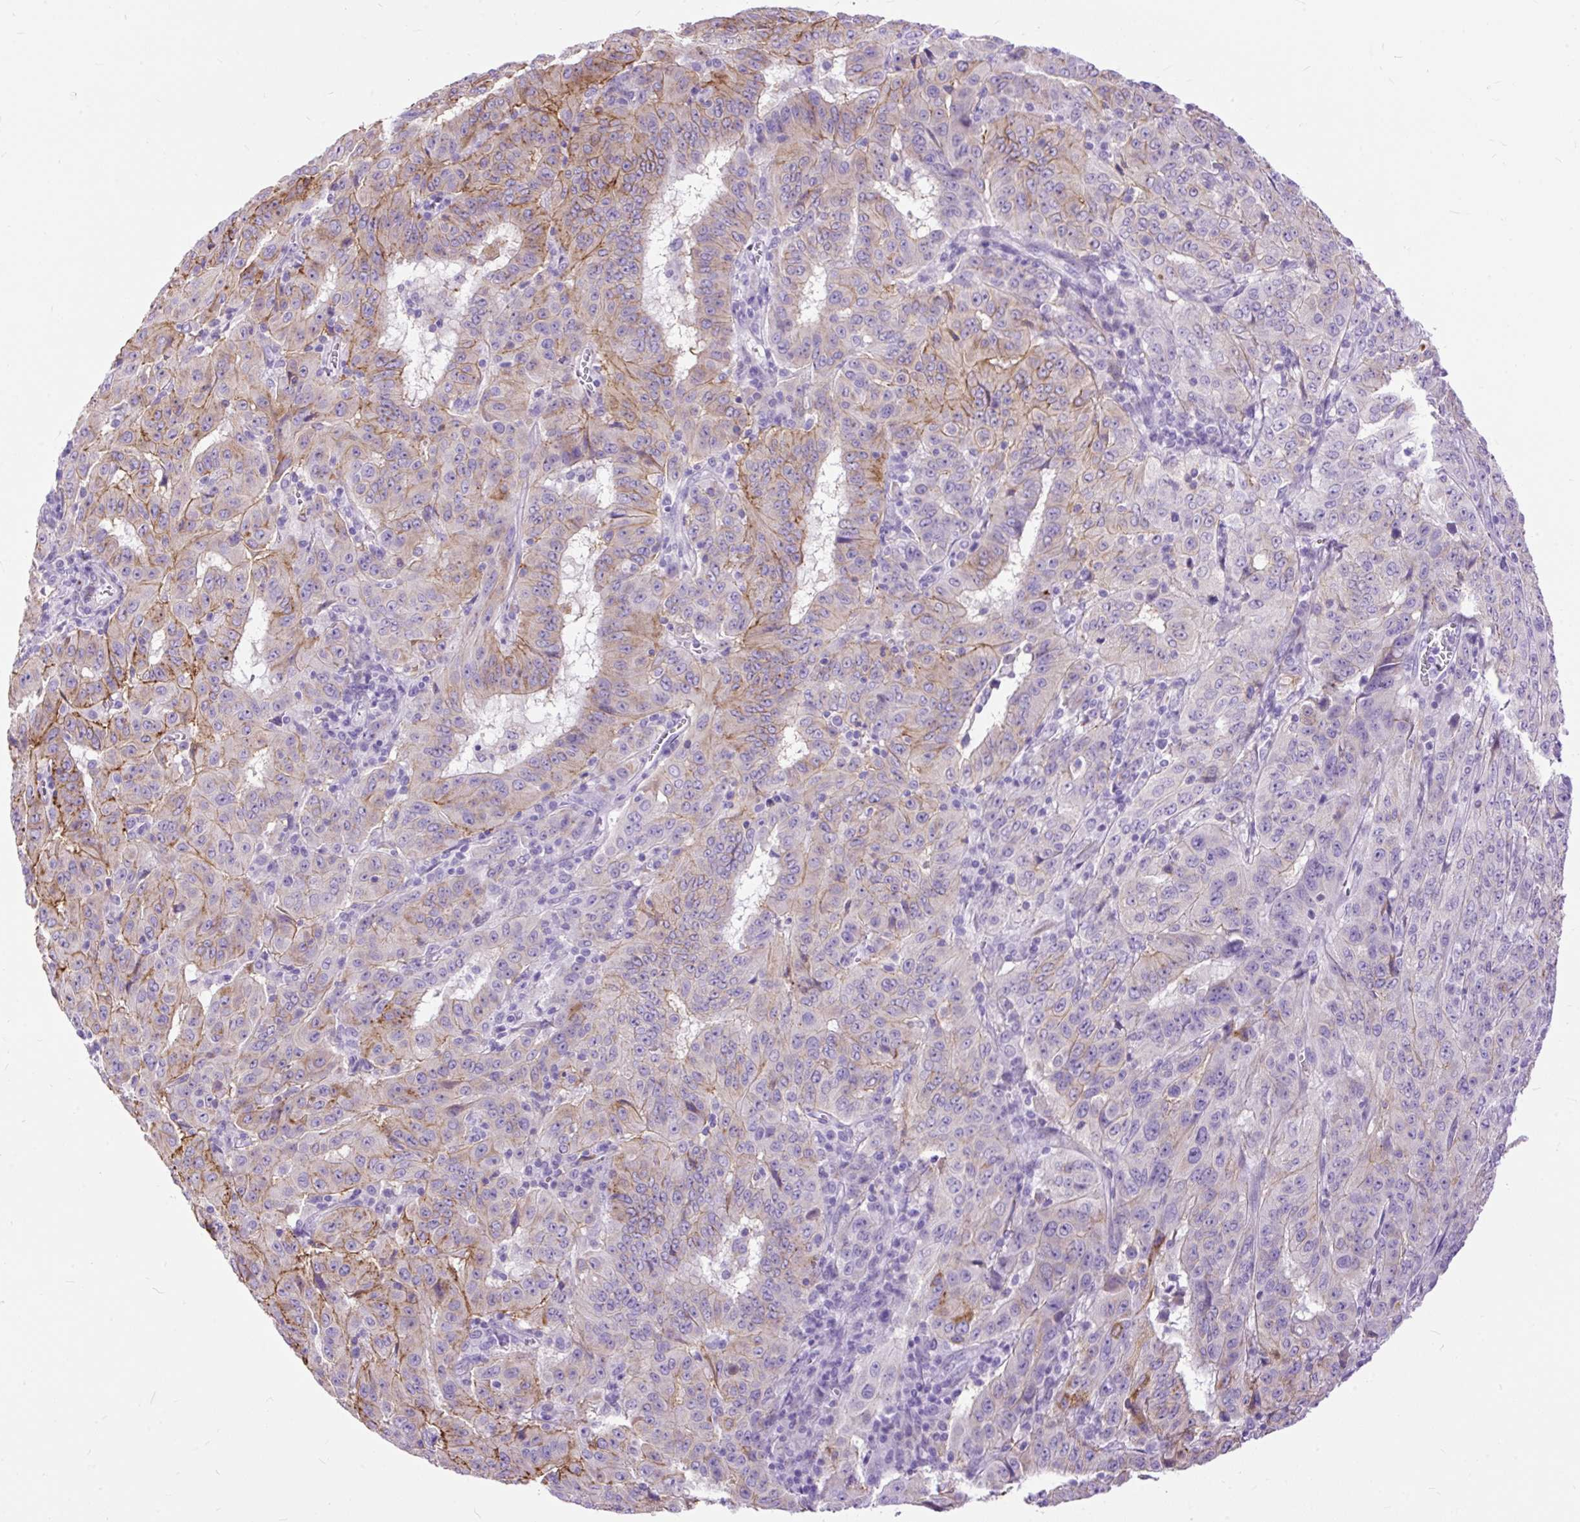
{"staining": {"intensity": "moderate", "quantity": "25%-75%", "location": "cytoplasmic/membranous"}, "tissue": "pancreatic cancer", "cell_type": "Tumor cells", "image_type": "cancer", "snomed": [{"axis": "morphology", "description": "Adenocarcinoma, NOS"}, {"axis": "topography", "description": "Pancreas"}], "caption": "IHC of human pancreatic cancer demonstrates medium levels of moderate cytoplasmic/membranous staining in approximately 25%-75% of tumor cells. (DAB (3,3'-diaminobenzidine) IHC, brown staining for protein, blue staining for nuclei).", "gene": "ZNF256", "patient": {"sex": "male", "age": 63}}